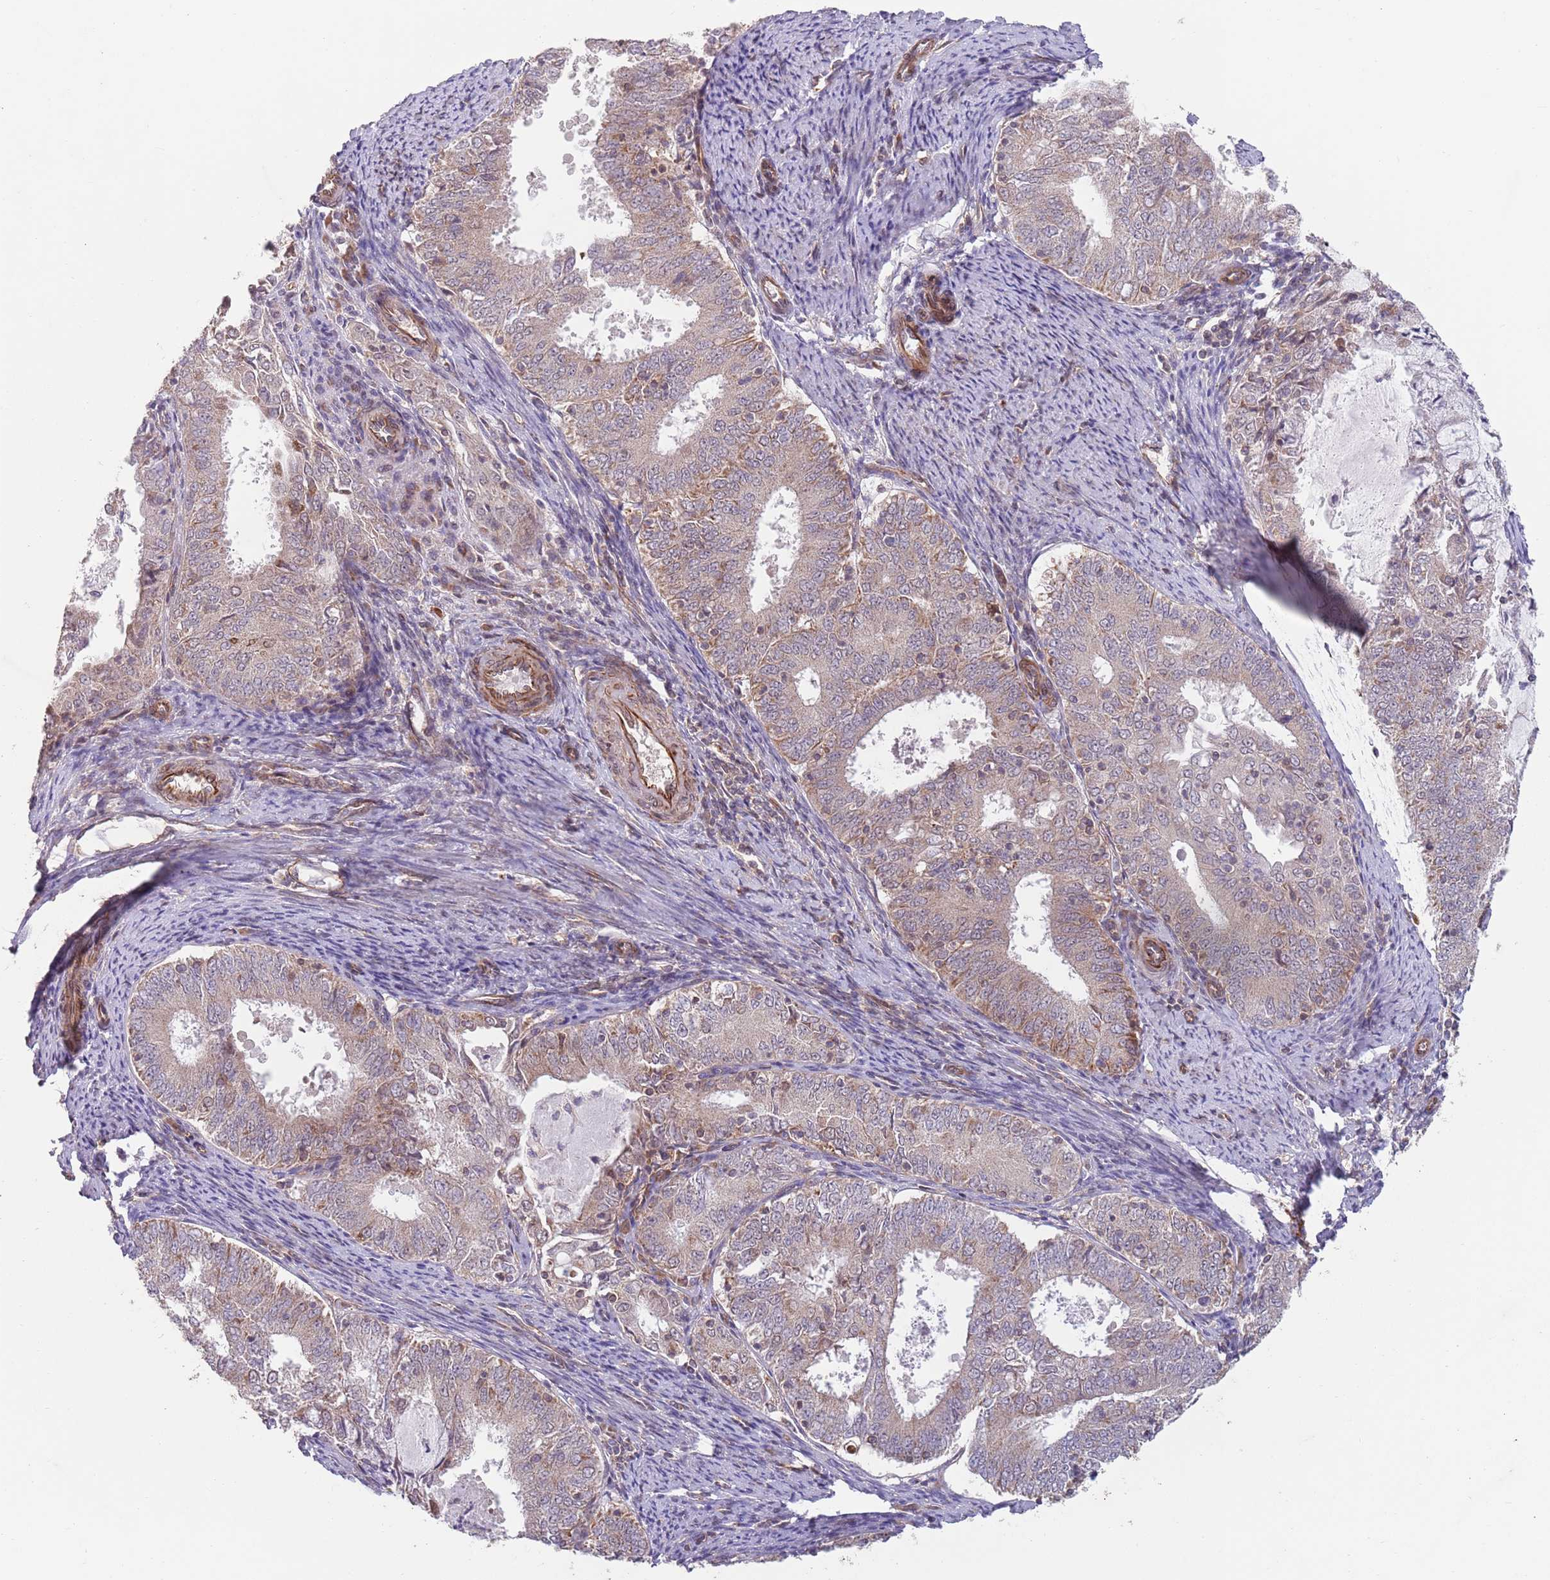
{"staining": {"intensity": "negative", "quantity": "none", "location": "none"}, "tissue": "endometrial cancer", "cell_type": "Tumor cells", "image_type": "cancer", "snomed": [{"axis": "morphology", "description": "Adenocarcinoma, NOS"}, {"axis": "topography", "description": "Endometrium"}], "caption": "An image of human endometrial cancer (adenocarcinoma) is negative for staining in tumor cells.", "gene": "CHD9", "patient": {"sex": "female", "age": 57}}